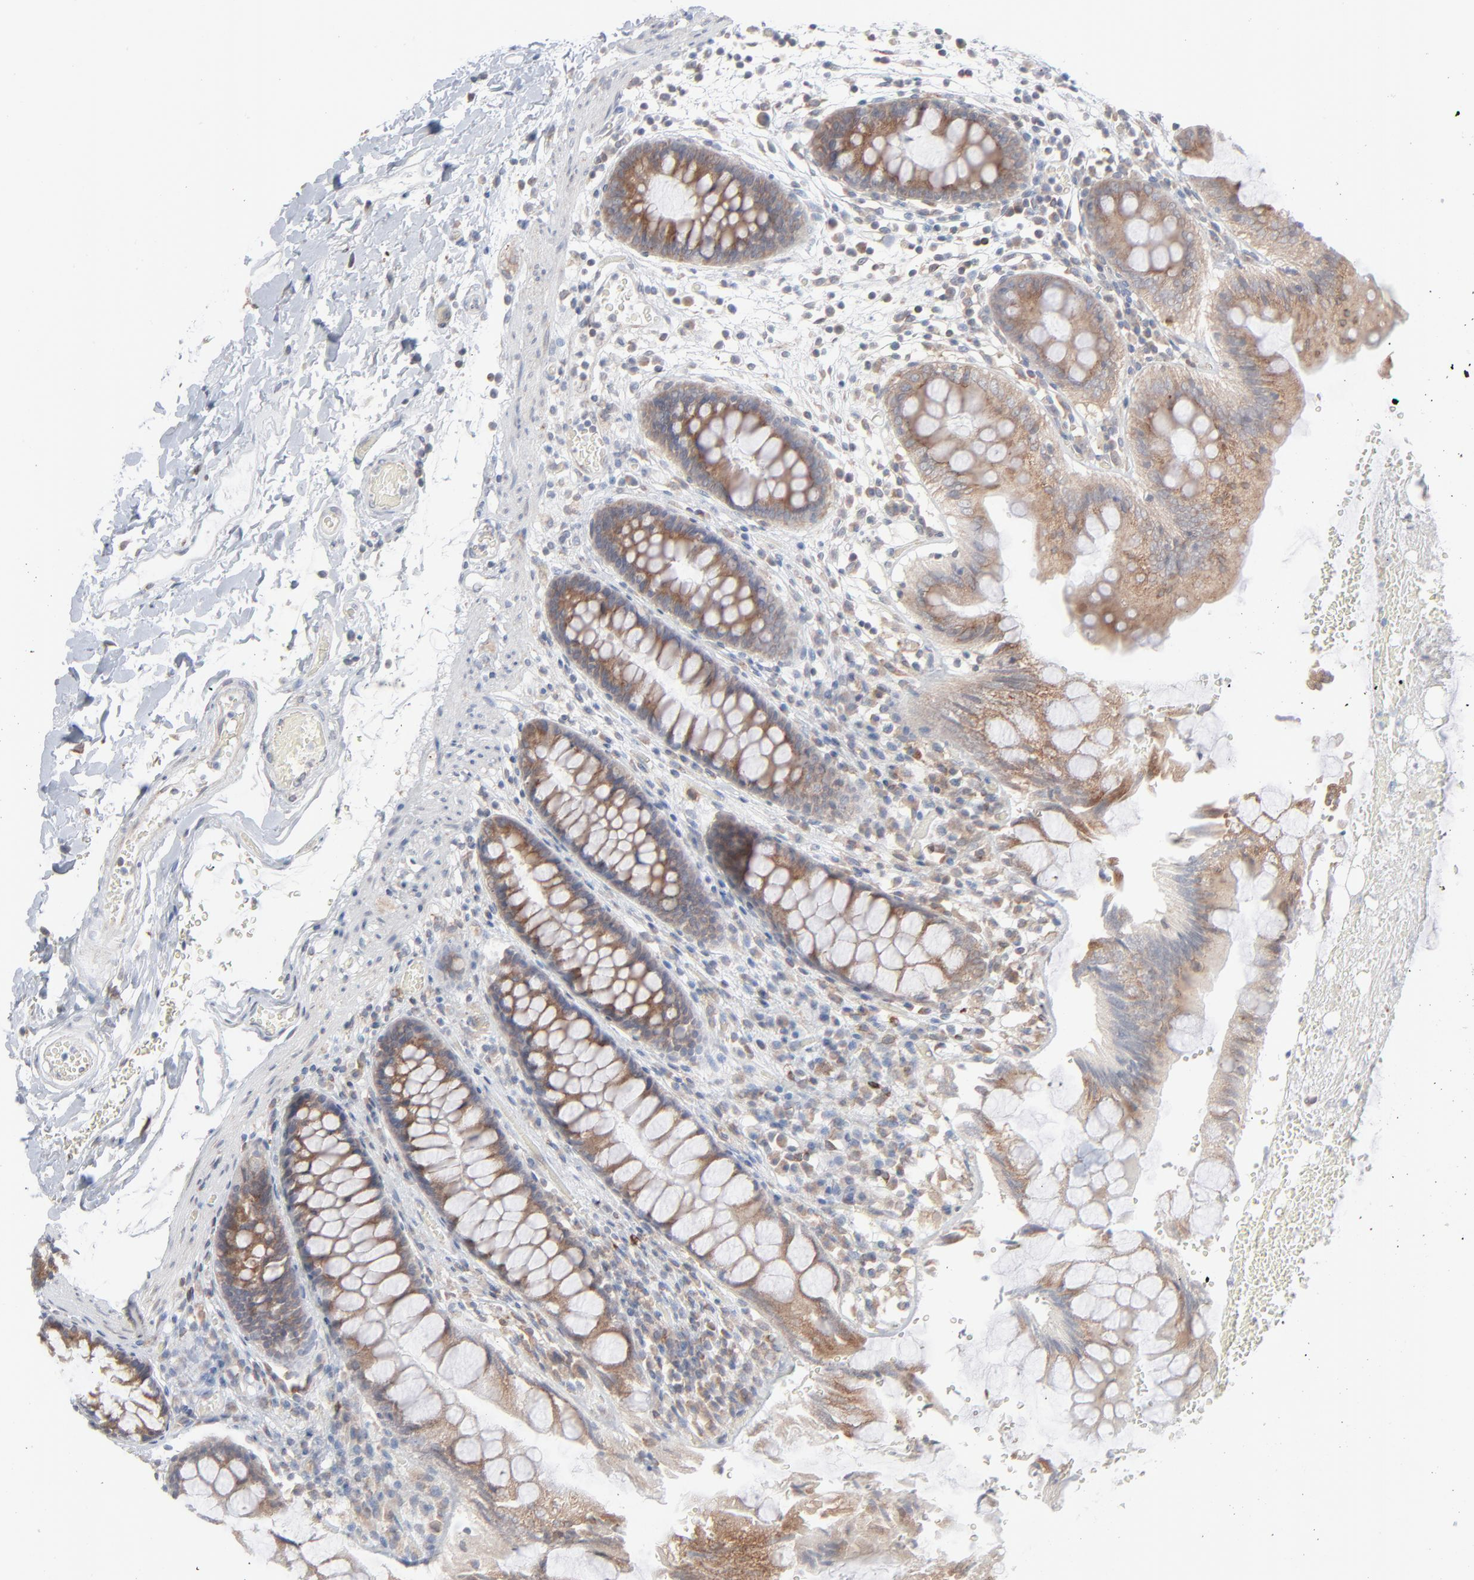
{"staining": {"intensity": "negative", "quantity": "none", "location": "none"}, "tissue": "colon", "cell_type": "Endothelial cells", "image_type": "normal", "snomed": [{"axis": "morphology", "description": "Normal tissue, NOS"}, {"axis": "topography", "description": "Smooth muscle"}, {"axis": "topography", "description": "Colon"}], "caption": "The histopathology image displays no staining of endothelial cells in benign colon. Brightfield microscopy of immunohistochemistry stained with DAB (brown) and hematoxylin (blue), captured at high magnification.", "gene": "KDSR", "patient": {"sex": "male", "age": 67}}